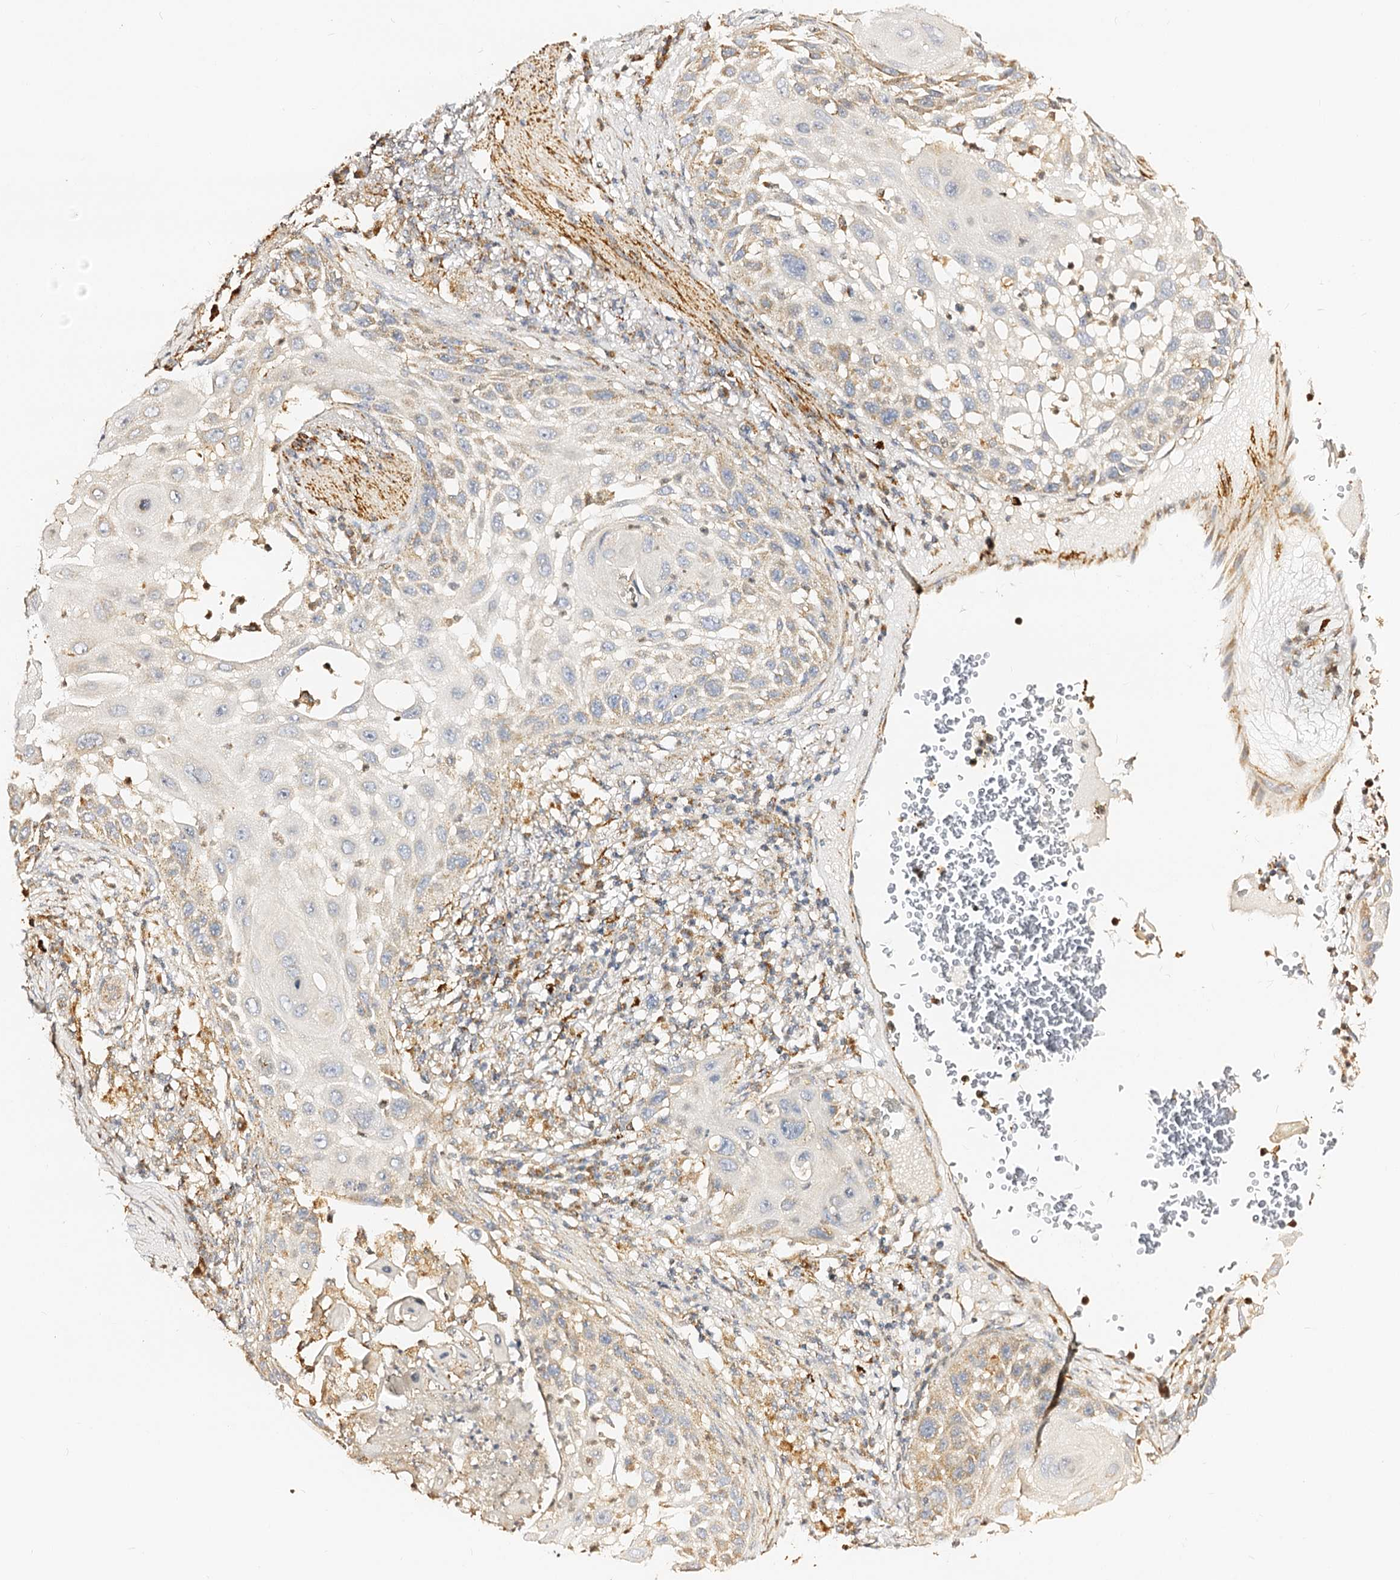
{"staining": {"intensity": "moderate", "quantity": "<25%", "location": "cytoplasmic/membranous"}, "tissue": "skin cancer", "cell_type": "Tumor cells", "image_type": "cancer", "snomed": [{"axis": "morphology", "description": "Squamous cell carcinoma, NOS"}, {"axis": "topography", "description": "Skin"}], "caption": "Tumor cells demonstrate moderate cytoplasmic/membranous staining in about <25% of cells in skin squamous cell carcinoma. The staining was performed using DAB (3,3'-diaminobenzidine), with brown indicating positive protein expression. Nuclei are stained blue with hematoxylin.", "gene": "MAOB", "patient": {"sex": "female", "age": 44}}